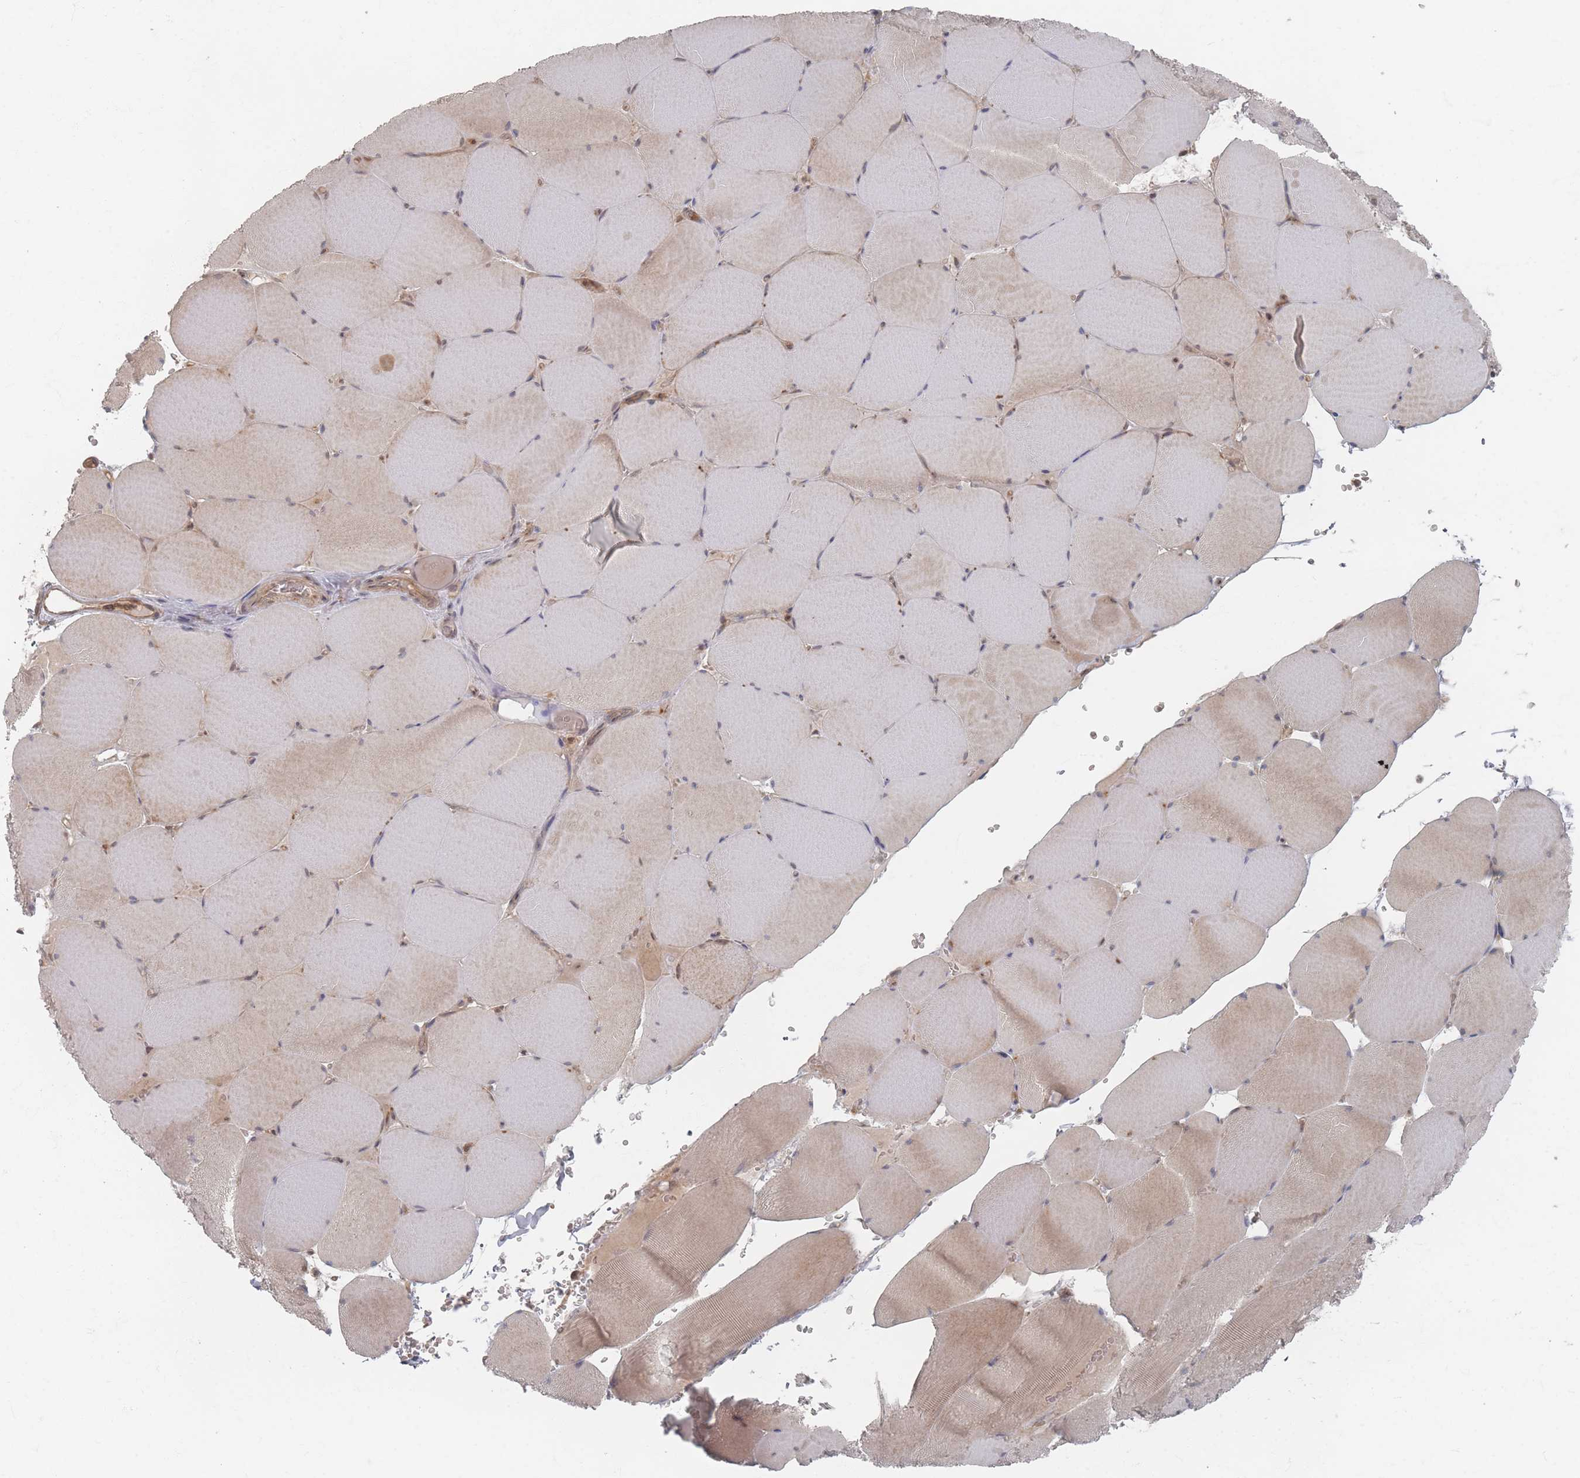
{"staining": {"intensity": "moderate", "quantity": "<25%", "location": "cytoplasmic/membranous"}, "tissue": "skeletal muscle", "cell_type": "Myocytes", "image_type": "normal", "snomed": [{"axis": "morphology", "description": "Normal tissue, NOS"}, {"axis": "topography", "description": "Skeletal muscle"}, {"axis": "topography", "description": "Head-Neck"}], "caption": "Moderate cytoplasmic/membranous staining for a protein is seen in about <25% of myocytes of unremarkable skeletal muscle using IHC.", "gene": "PSMD9", "patient": {"sex": "male", "age": 66}}